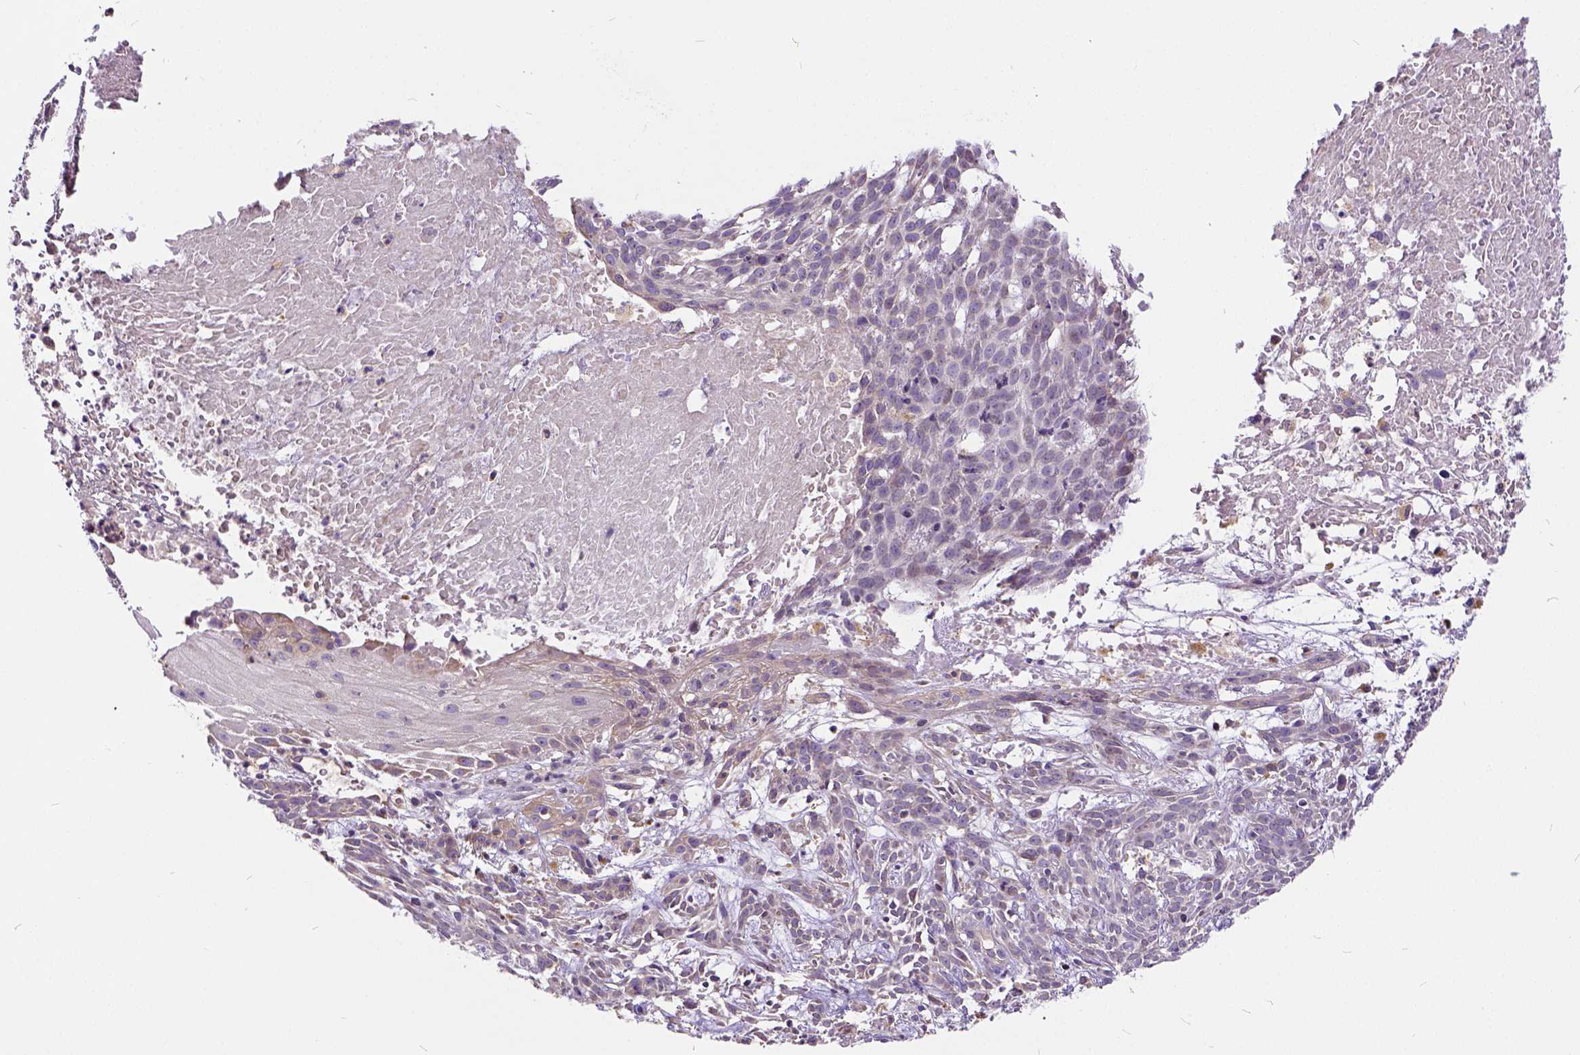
{"staining": {"intensity": "negative", "quantity": "none", "location": "none"}, "tissue": "skin cancer", "cell_type": "Tumor cells", "image_type": "cancer", "snomed": [{"axis": "morphology", "description": "Basal cell carcinoma"}, {"axis": "topography", "description": "Skin"}], "caption": "Skin basal cell carcinoma was stained to show a protein in brown. There is no significant positivity in tumor cells. Nuclei are stained in blue.", "gene": "CADM4", "patient": {"sex": "male", "age": 59}}